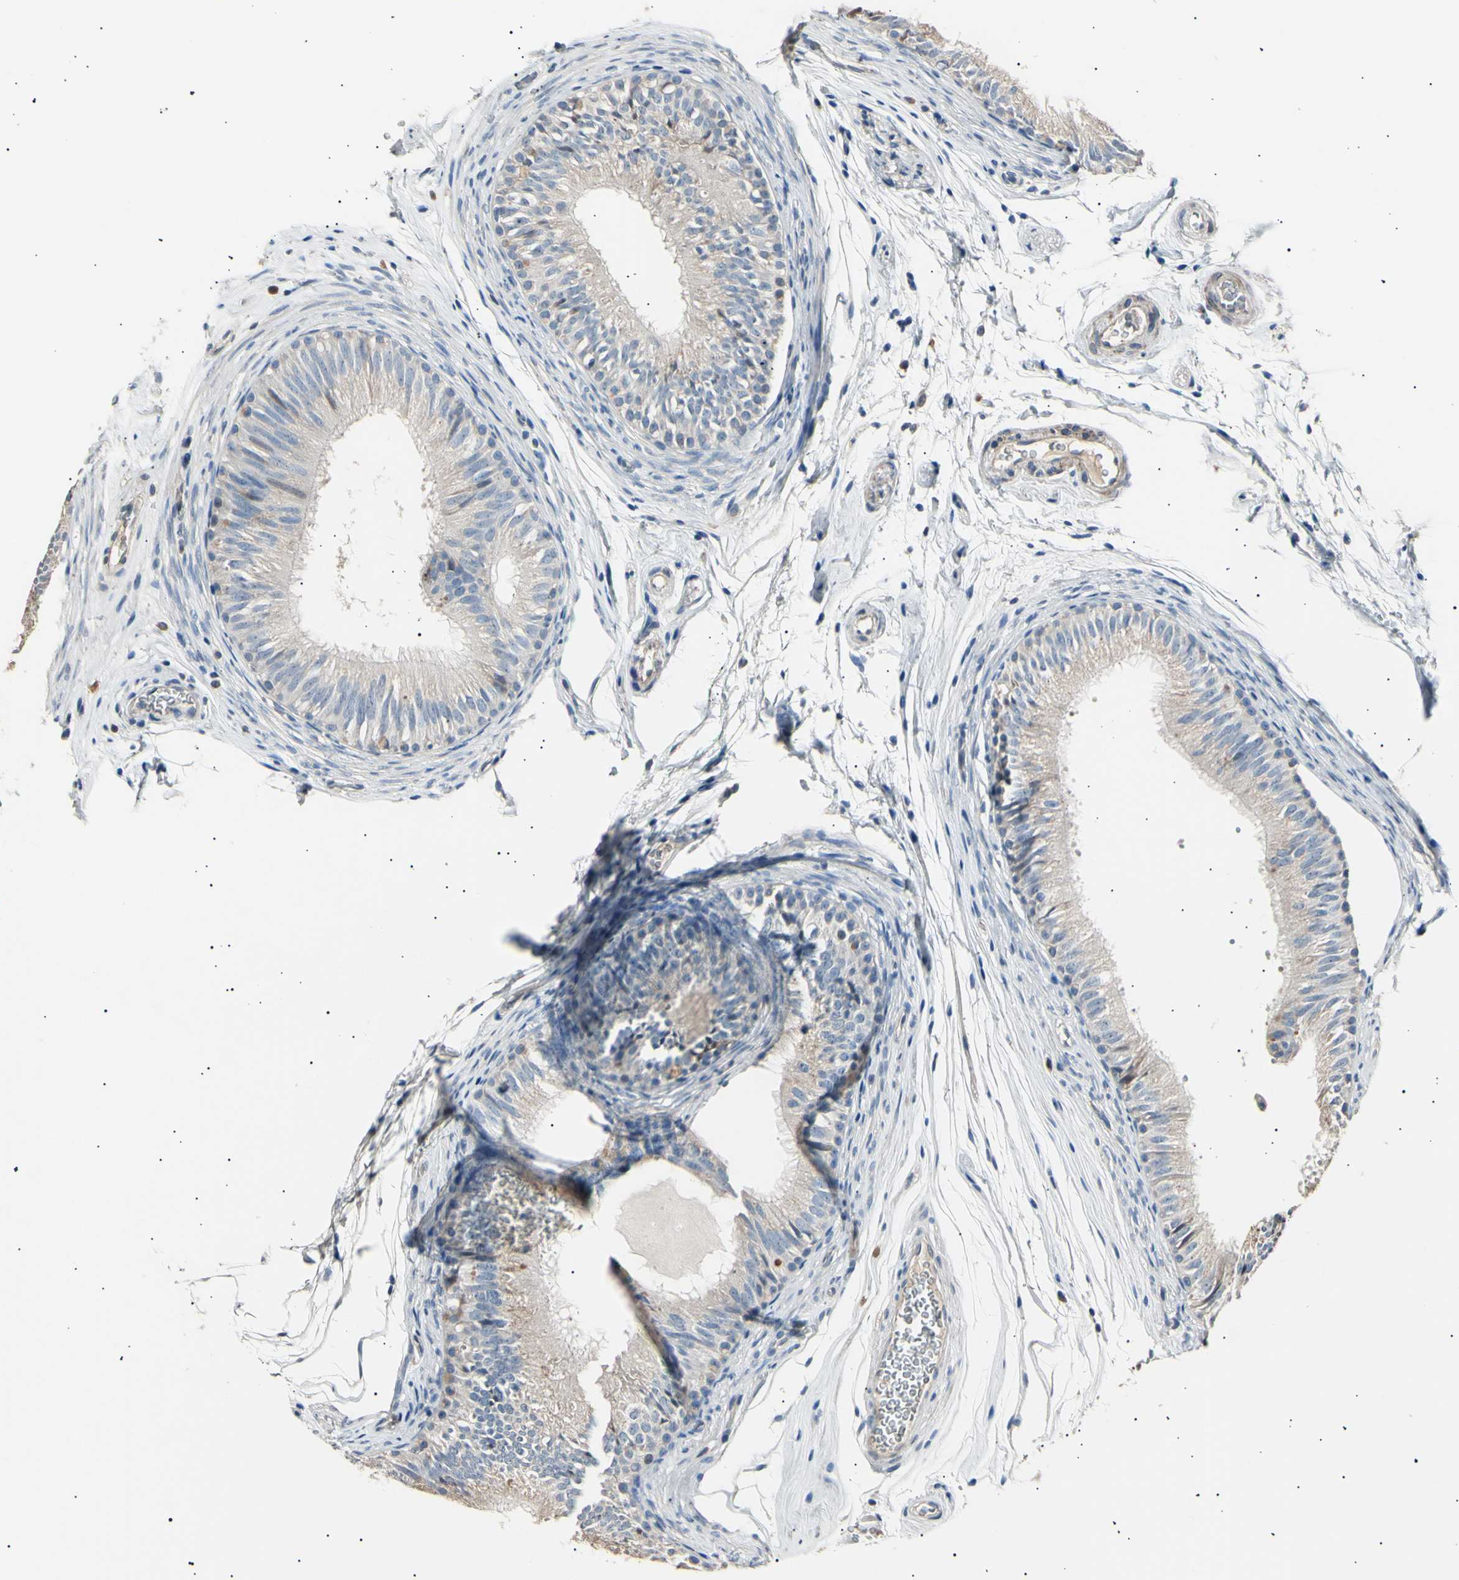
{"staining": {"intensity": "moderate", "quantity": "<25%", "location": "cytoplasmic/membranous"}, "tissue": "epididymis", "cell_type": "Glandular cells", "image_type": "normal", "snomed": [{"axis": "morphology", "description": "Normal tissue, NOS"}, {"axis": "topography", "description": "Epididymis"}], "caption": "Protein staining exhibits moderate cytoplasmic/membranous expression in approximately <25% of glandular cells in benign epididymis. The protein is shown in brown color, while the nuclei are stained blue.", "gene": "LDLR", "patient": {"sex": "male", "age": 36}}